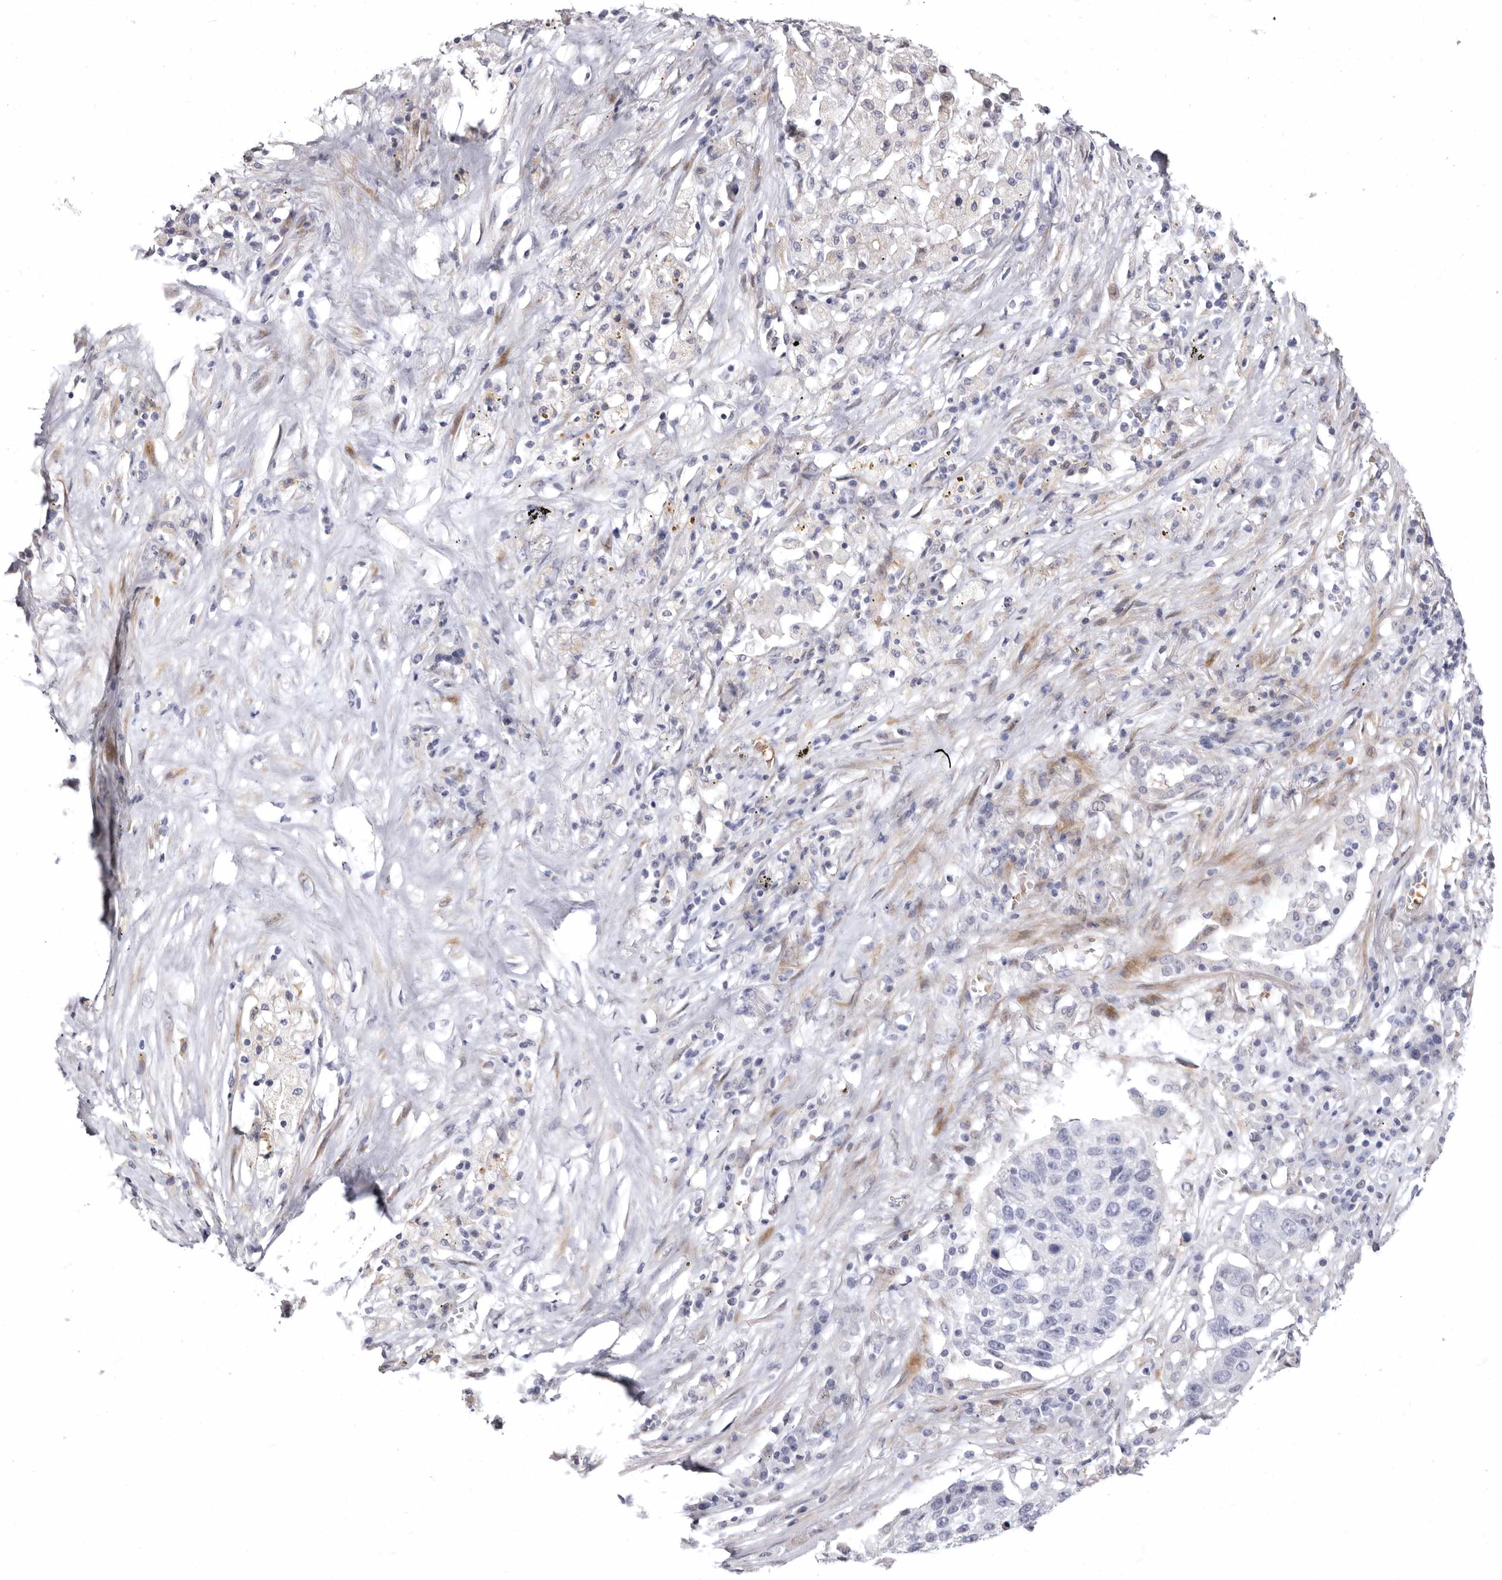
{"staining": {"intensity": "negative", "quantity": "none", "location": "none"}, "tissue": "lung cancer", "cell_type": "Tumor cells", "image_type": "cancer", "snomed": [{"axis": "morphology", "description": "Squamous cell carcinoma, NOS"}, {"axis": "topography", "description": "Lung"}], "caption": "Squamous cell carcinoma (lung) stained for a protein using immunohistochemistry reveals no positivity tumor cells.", "gene": "AIDA", "patient": {"sex": "male", "age": 61}}